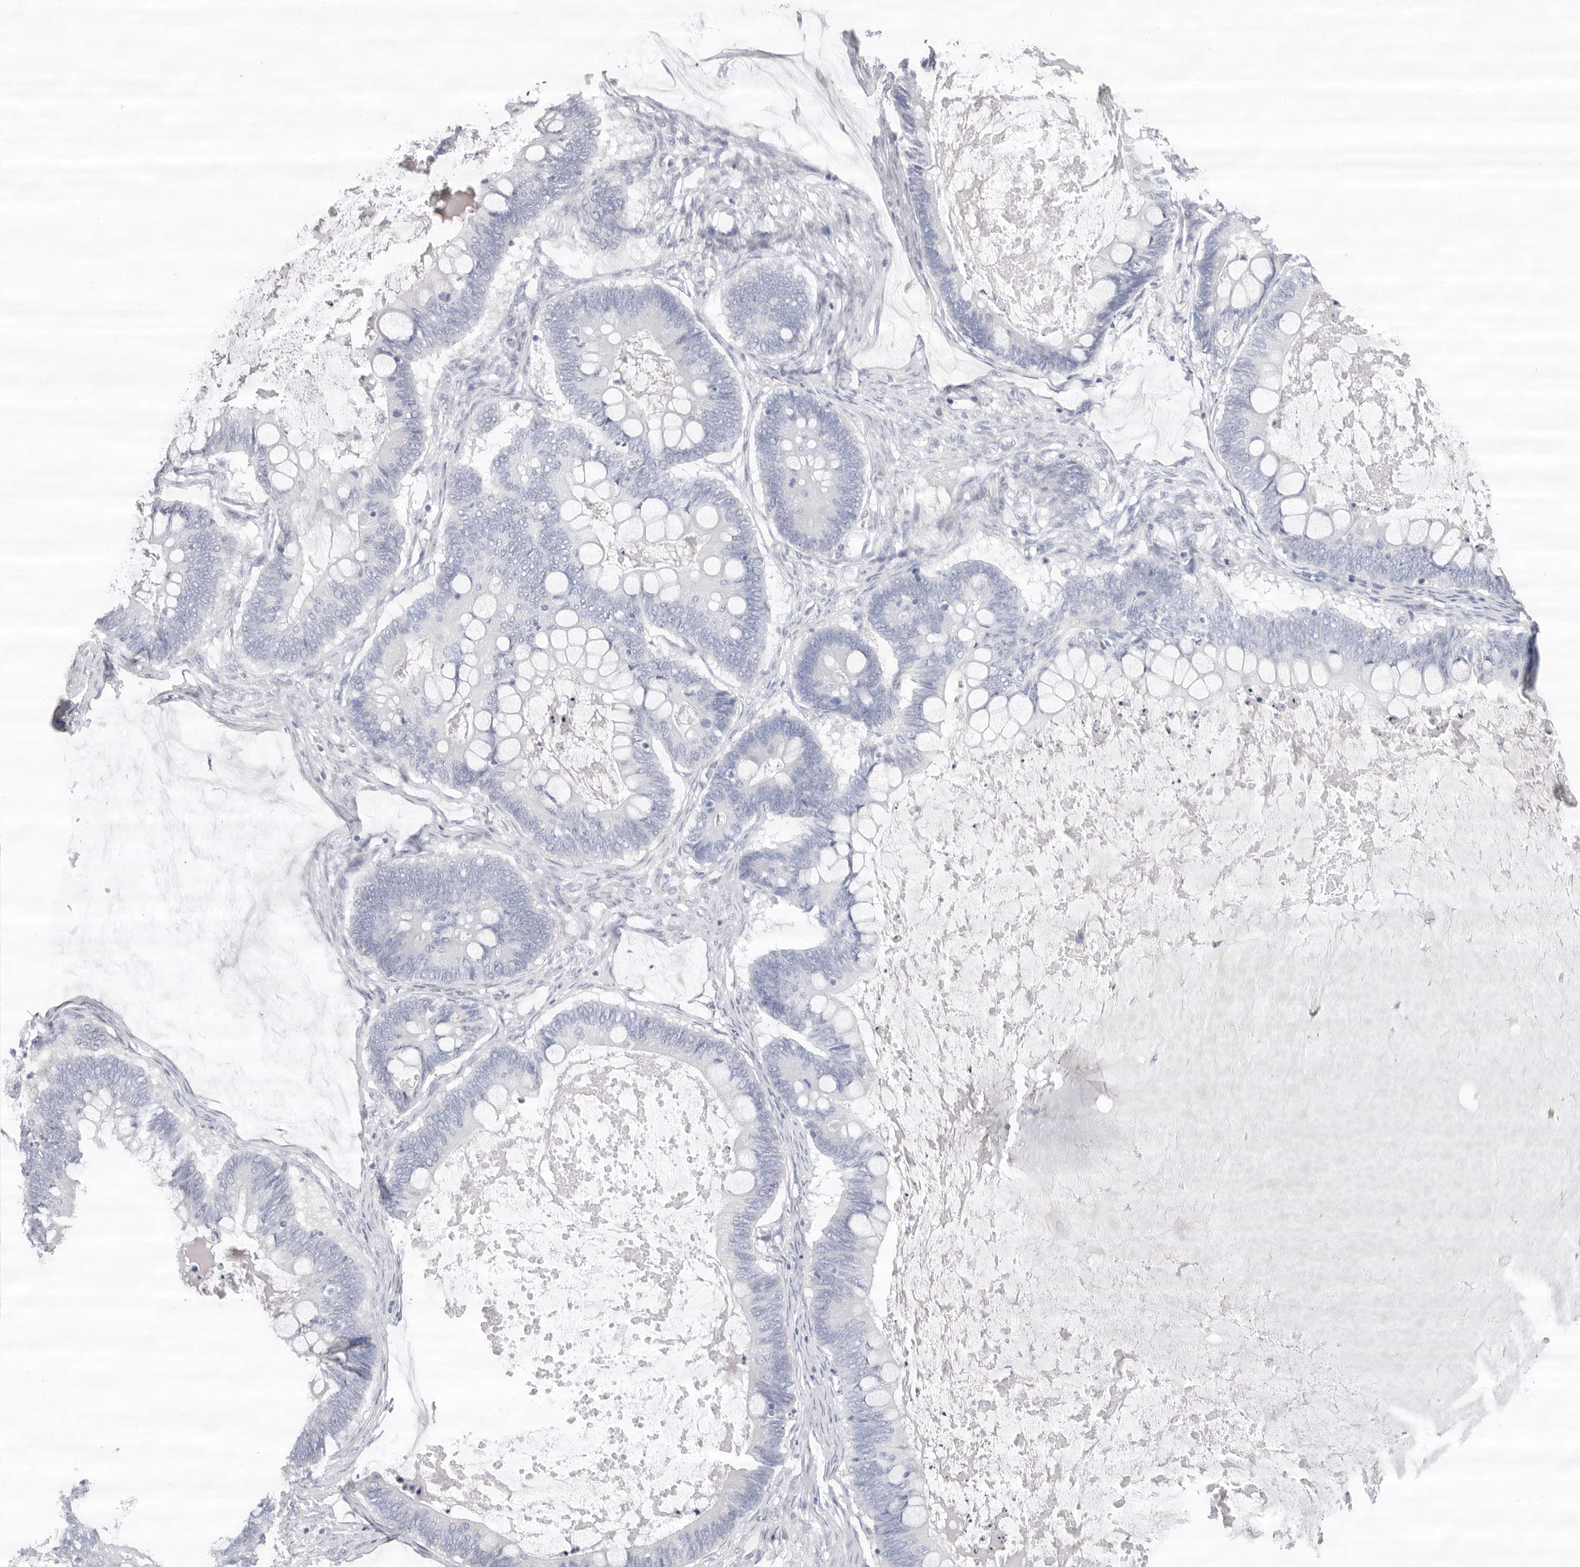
{"staining": {"intensity": "negative", "quantity": "none", "location": "none"}, "tissue": "ovarian cancer", "cell_type": "Tumor cells", "image_type": "cancer", "snomed": [{"axis": "morphology", "description": "Cystadenocarcinoma, mucinous, NOS"}, {"axis": "topography", "description": "Ovary"}], "caption": "DAB immunohistochemical staining of human mucinous cystadenocarcinoma (ovarian) shows no significant positivity in tumor cells.", "gene": "LPO", "patient": {"sex": "female", "age": 61}}